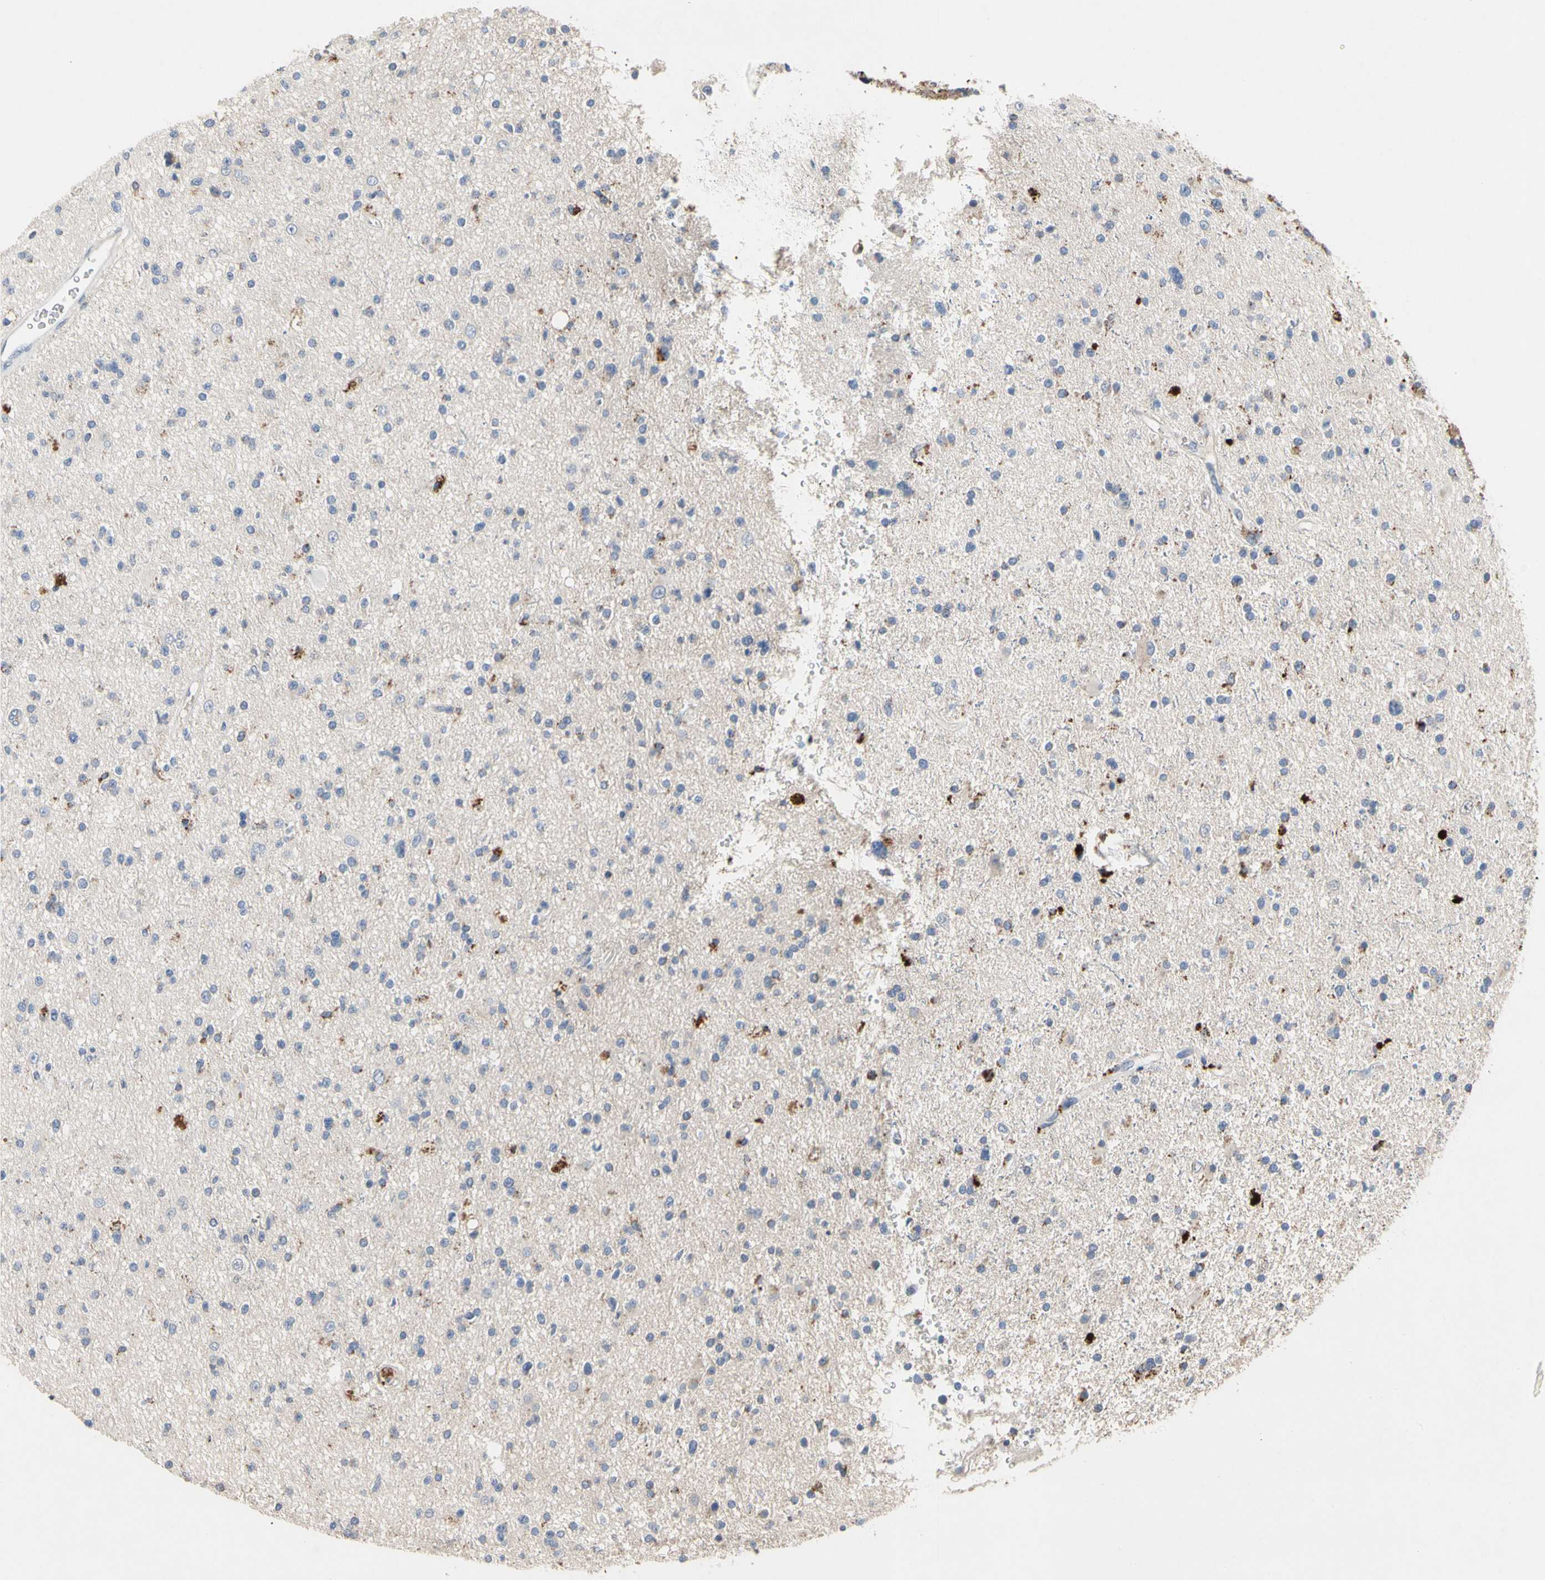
{"staining": {"intensity": "negative", "quantity": "none", "location": "none"}, "tissue": "glioma", "cell_type": "Tumor cells", "image_type": "cancer", "snomed": [{"axis": "morphology", "description": "Glioma, malignant, High grade"}, {"axis": "topography", "description": "Brain"}], "caption": "Histopathology image shows no significant protein positivity in tumor cells of malignant high-grade glioma.", "gene": "ADA2", "patient": {"sex": "male", "age": 33}}